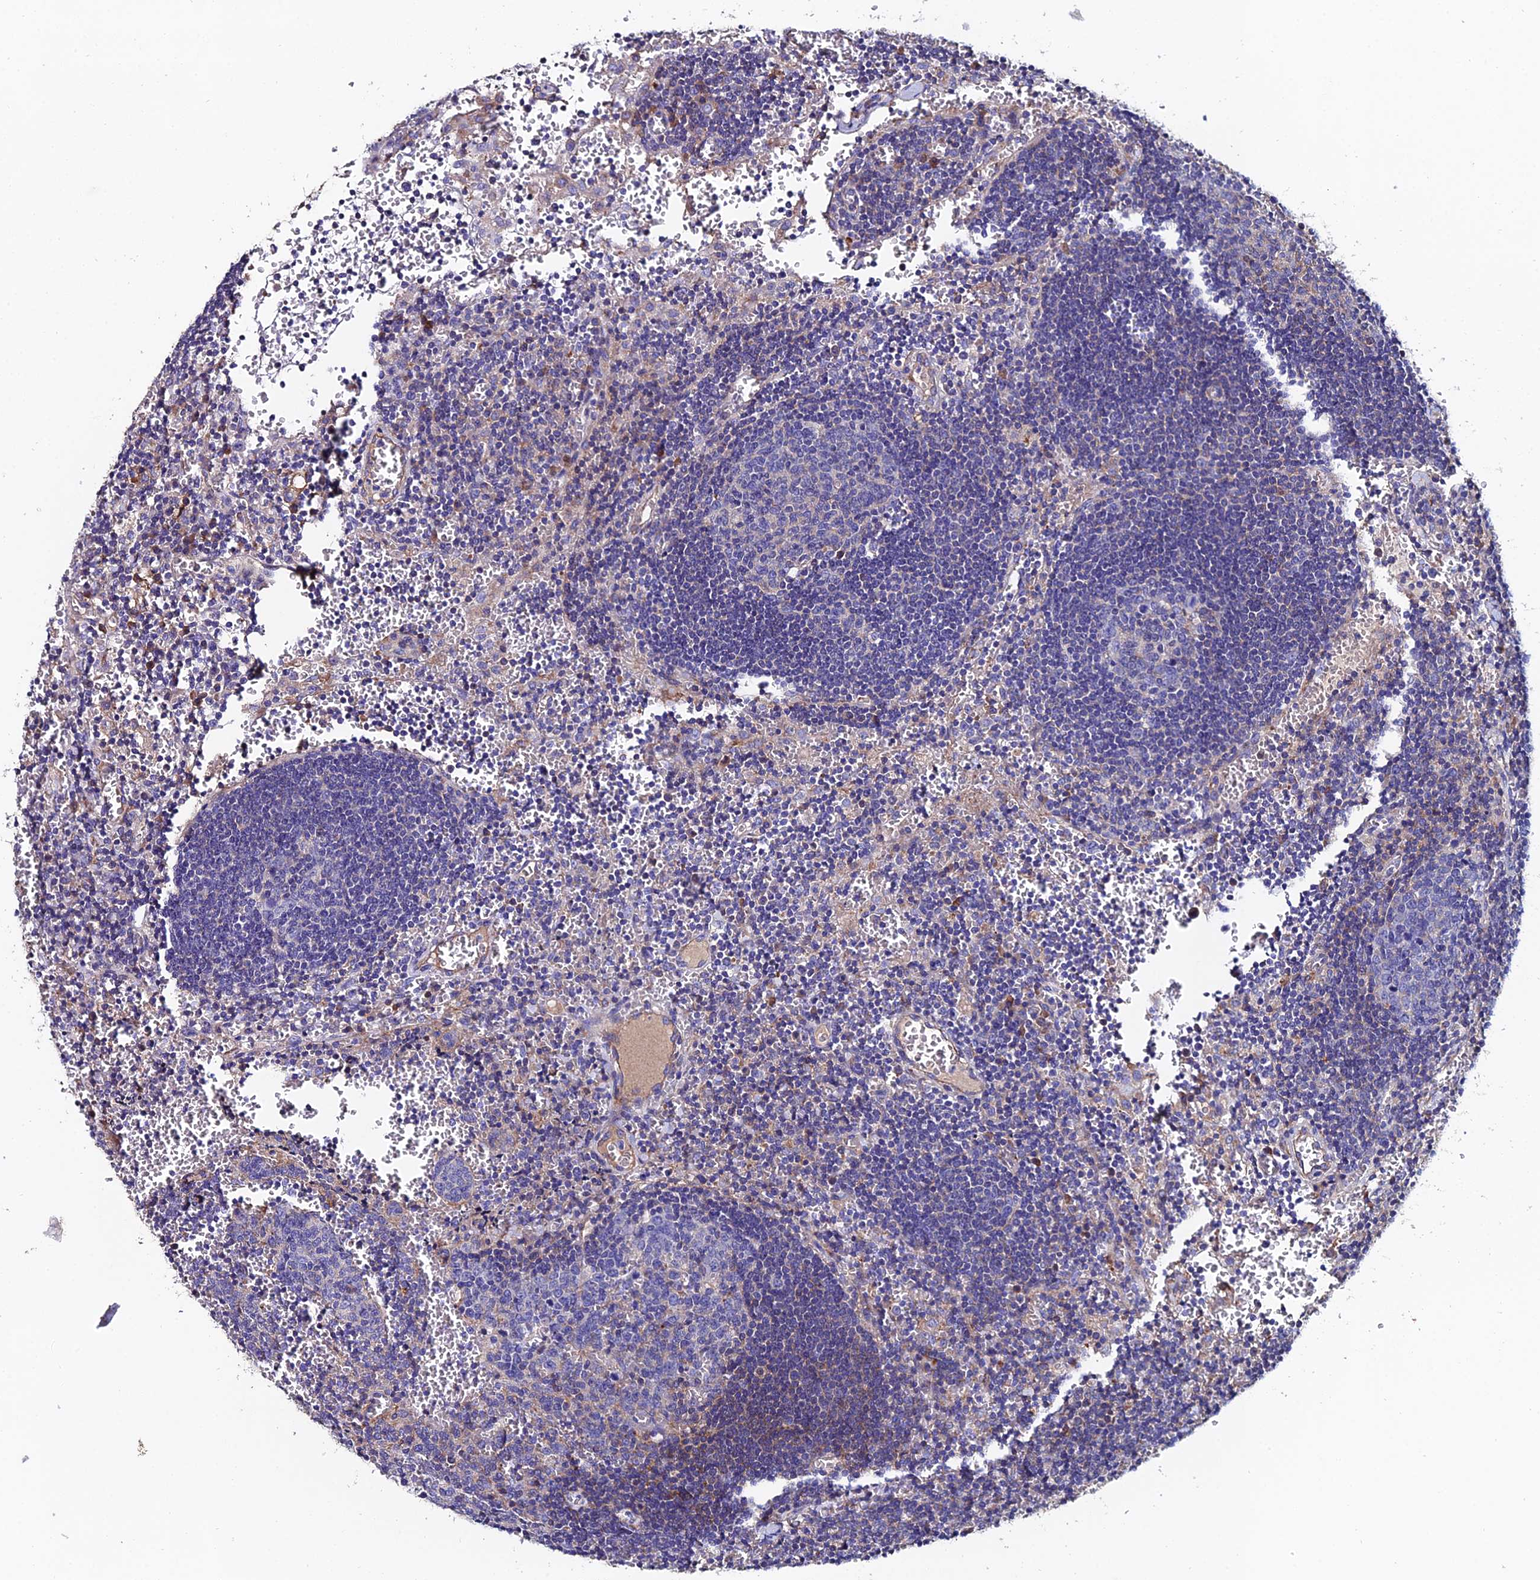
{"staining": {"intensity": "negative", "quantity": "none", "location": "none"}, "tissue": "lymph node", "cell_type": "Germinal center cells", "image_type": "normal", "snomed": [{"axis": "morphology", "description": "Normal tissue, NOS"}, {"axis": "topography", "description": "Lymph node"}], "caption": "DAB immunohistochemical staining of unremarkable human lymph node displays no significant expression in germinal center cells.", "gene": "C6", "patient": {"sex": "female", "age": 73}}